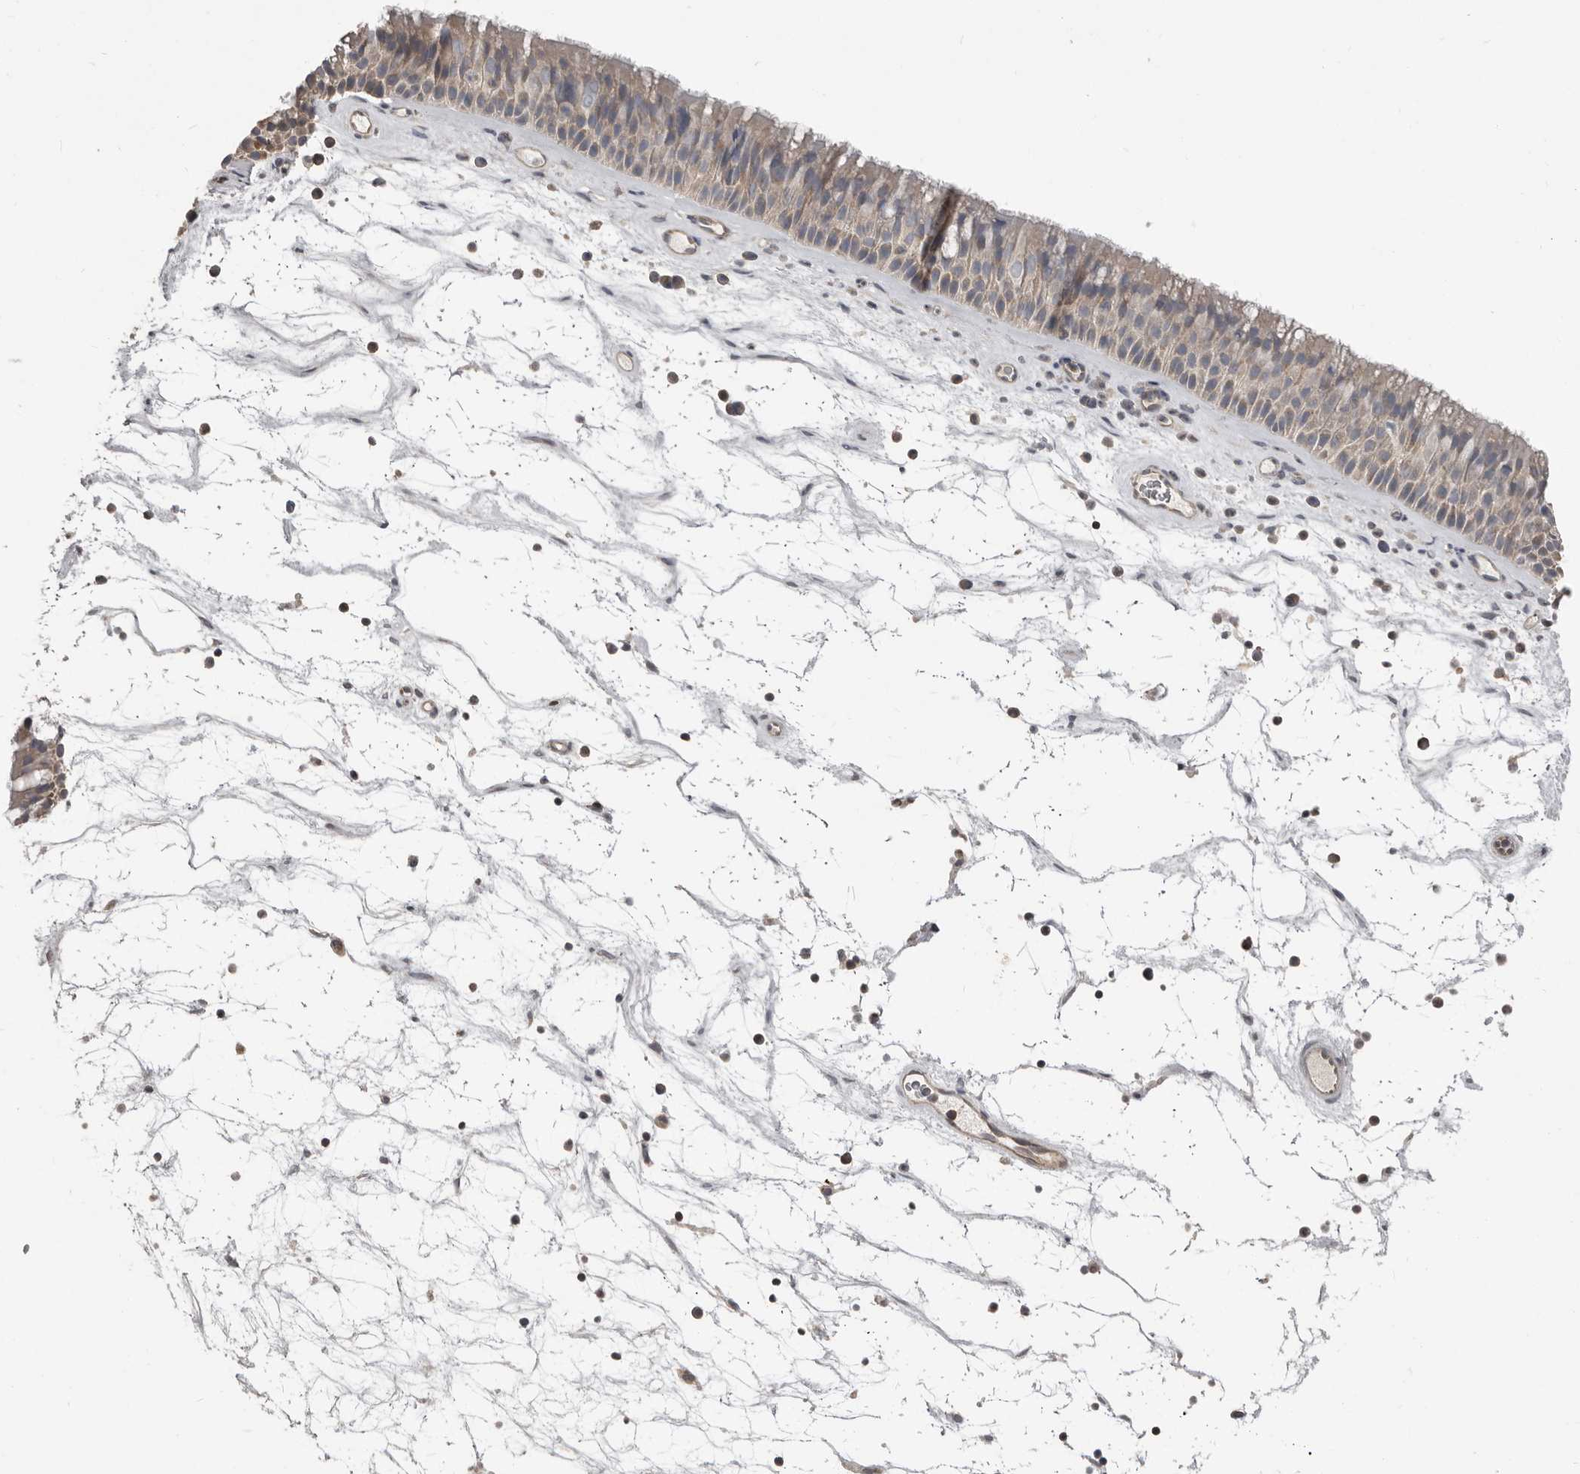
{"staining": {"intensity": "weak", "quantity": "25%-75%", "location": "cytoplasmic/membranous"}, "tissue": "nasopharynx", "cell_type": "Respiratory epithelial cells", "image_type": "normal", "snomed": [{"axis": "morphology", "description": "Normal tissue, NOS"}, {"axis": "topography", "description": "Nasopharynx"}], "caption": "Respiratory epithelial cells demonstrate low levels of weak cytoplasmic/membranous staining in about 25%-75% of cells in unremarkable nasopharynx. (Stains: DAB in brown, nuclei in blue, Microscopy: brightfield microscopy at high magnification).", "gene": "CA6", "patient": {"sex": "male", "age": 64}}